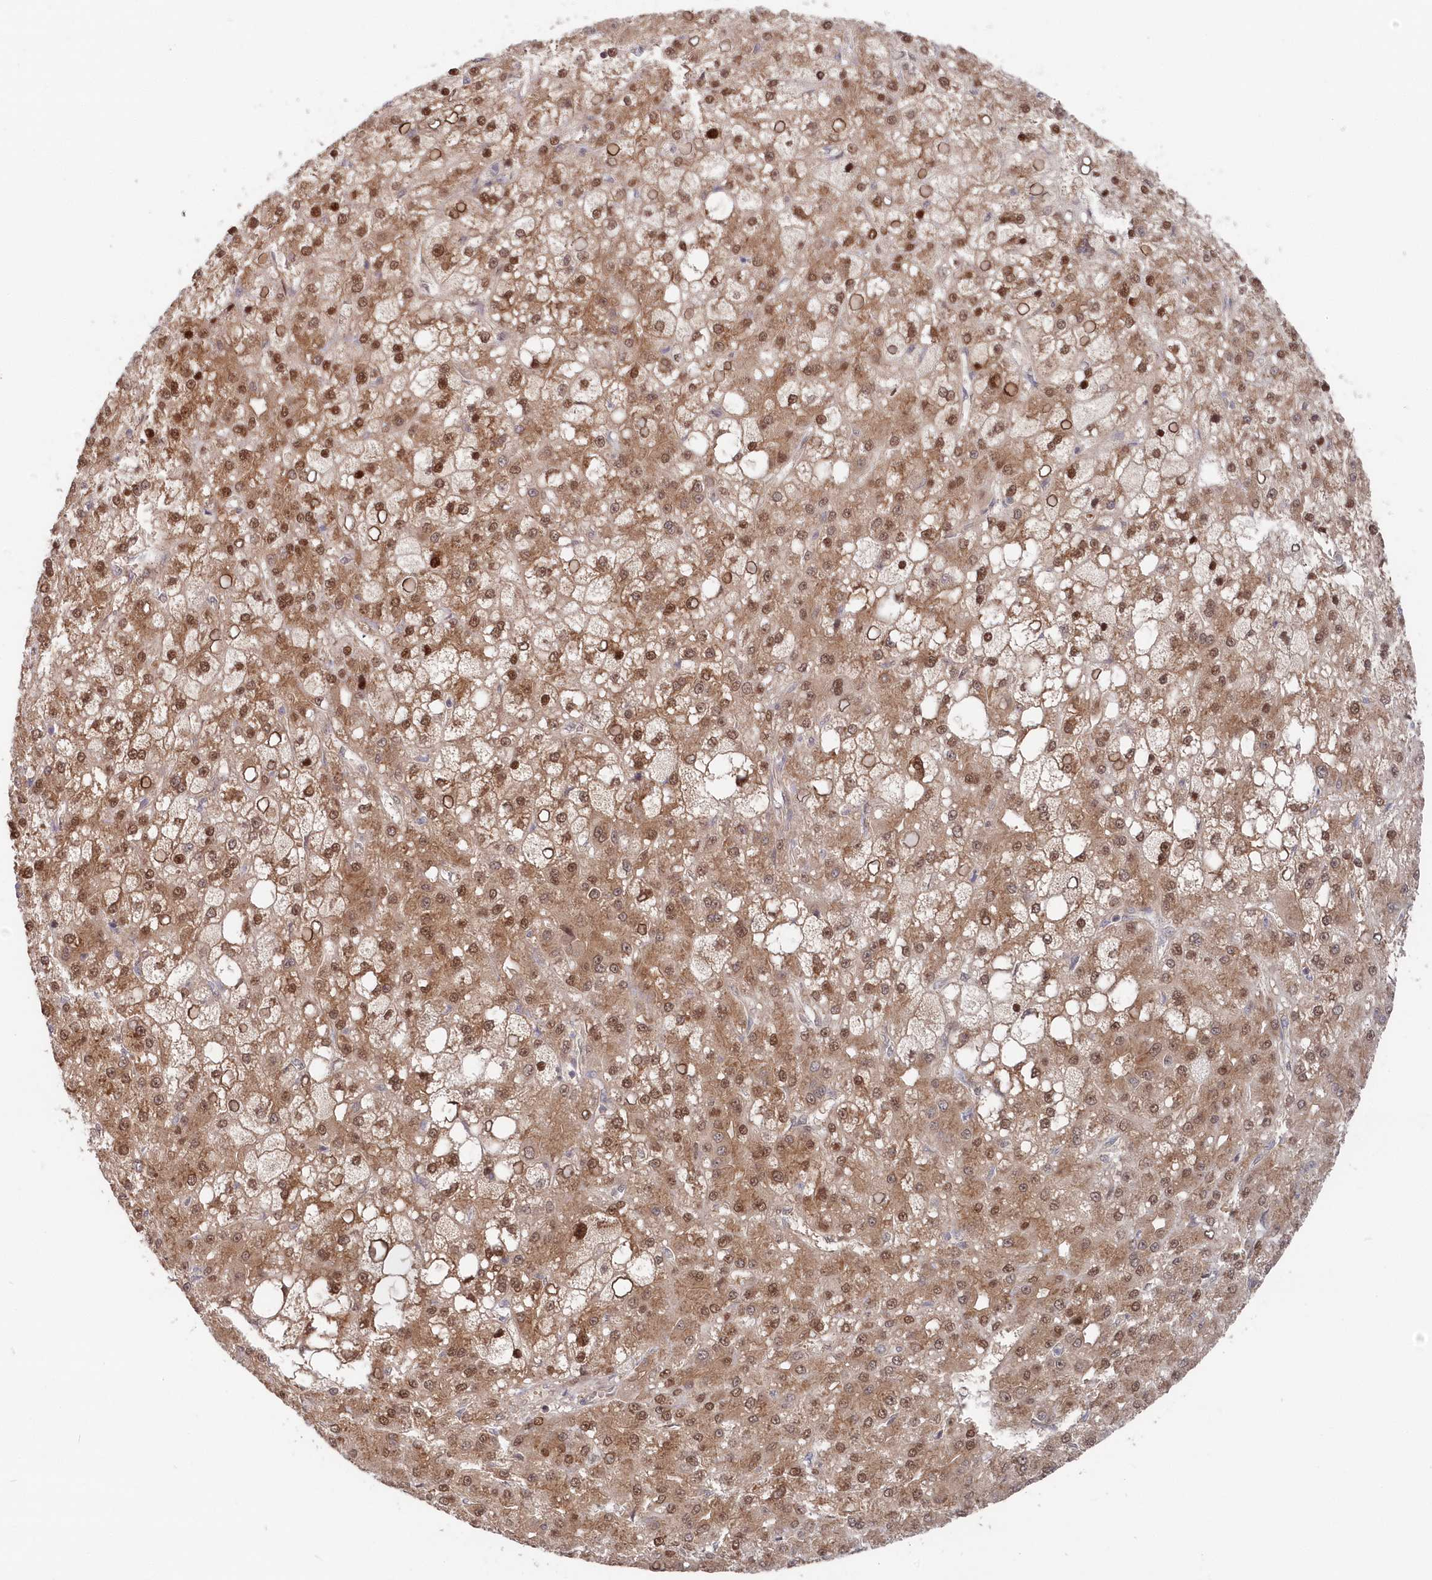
{"staining": {"intensity": "moderate", "quantity": ">75%", "location": "cytoplasmic/membranous,nuclear"}, "tissue": "liver cancer", "cell_type": "Tumor cells", "image_type": "cancer", "snomed": [{"axis": "morphology", "description": "Carcinoma, Hepatocellular, NOS"}, {"axis": "topography", "description": "Liver"}], "caption": "Immunohistochemistry of liver cancer reveals medium levels of moderate cytoplasmic/membranous and nuclear expression in about >75% of tumor cells.", "gene": "ABHD14B", "patient": {"sex": "male", "age": 67}}